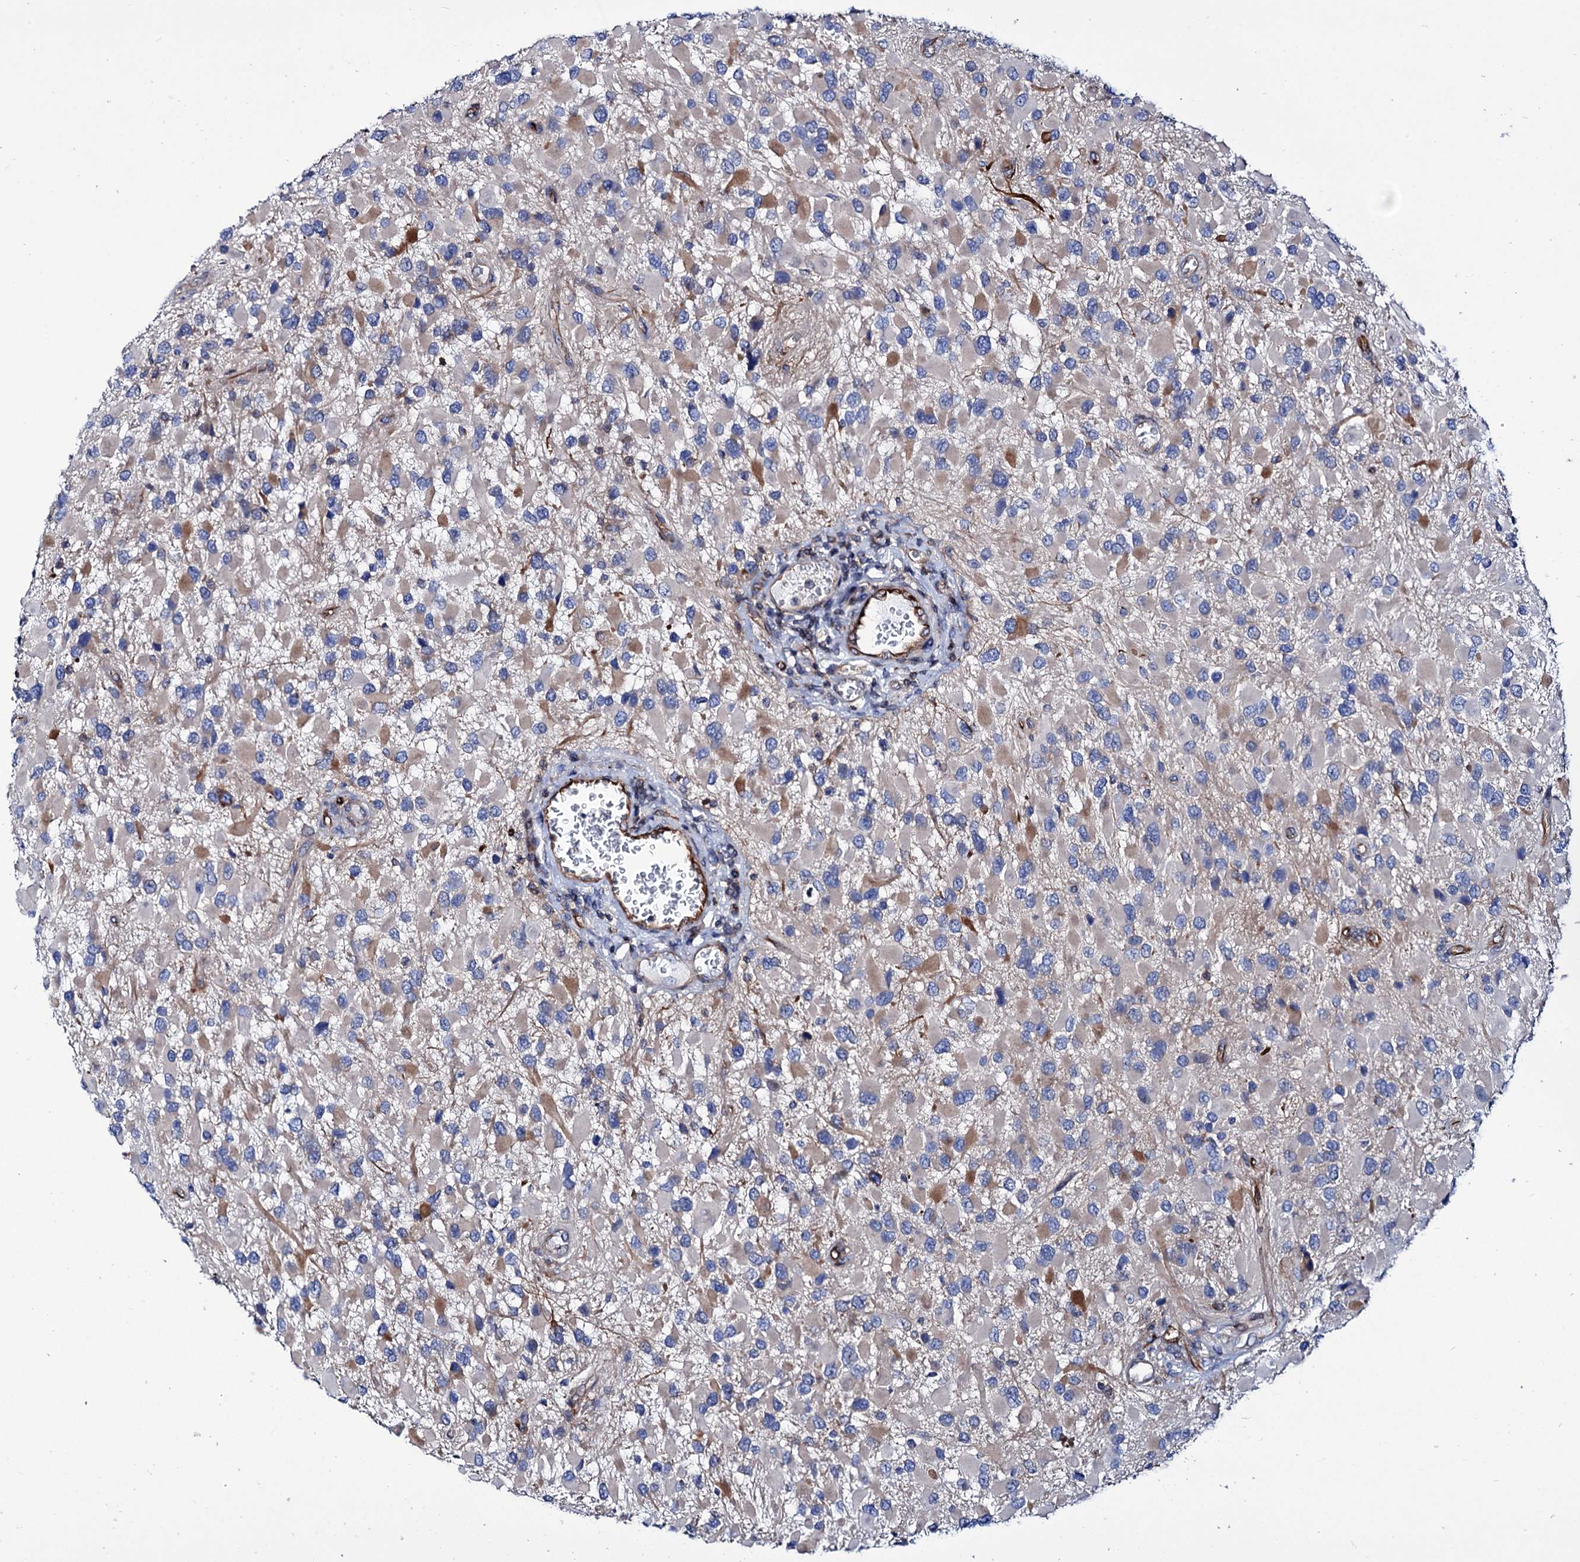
{"staining": {"intensity": "moderate", "quantity": "<25%", "location": "cytoplasmic/membranous"}, "tissue": "glioma", "cell_type": "Tumor cells", "image_type": "cancer", "snomed": [{"axis": "morphology", "description": "Glioma, malignant, High grade"}, {"axis": "topography", "description": "Brain"}], "caption": "Immunohistochemical staining of malignant high-grade glioma shows low levels of moderate cytoplasmic/membranous staining in about <25% of tumor cells.", "gene": "AXL", "patient": {"sex": "male", "age": 53}}